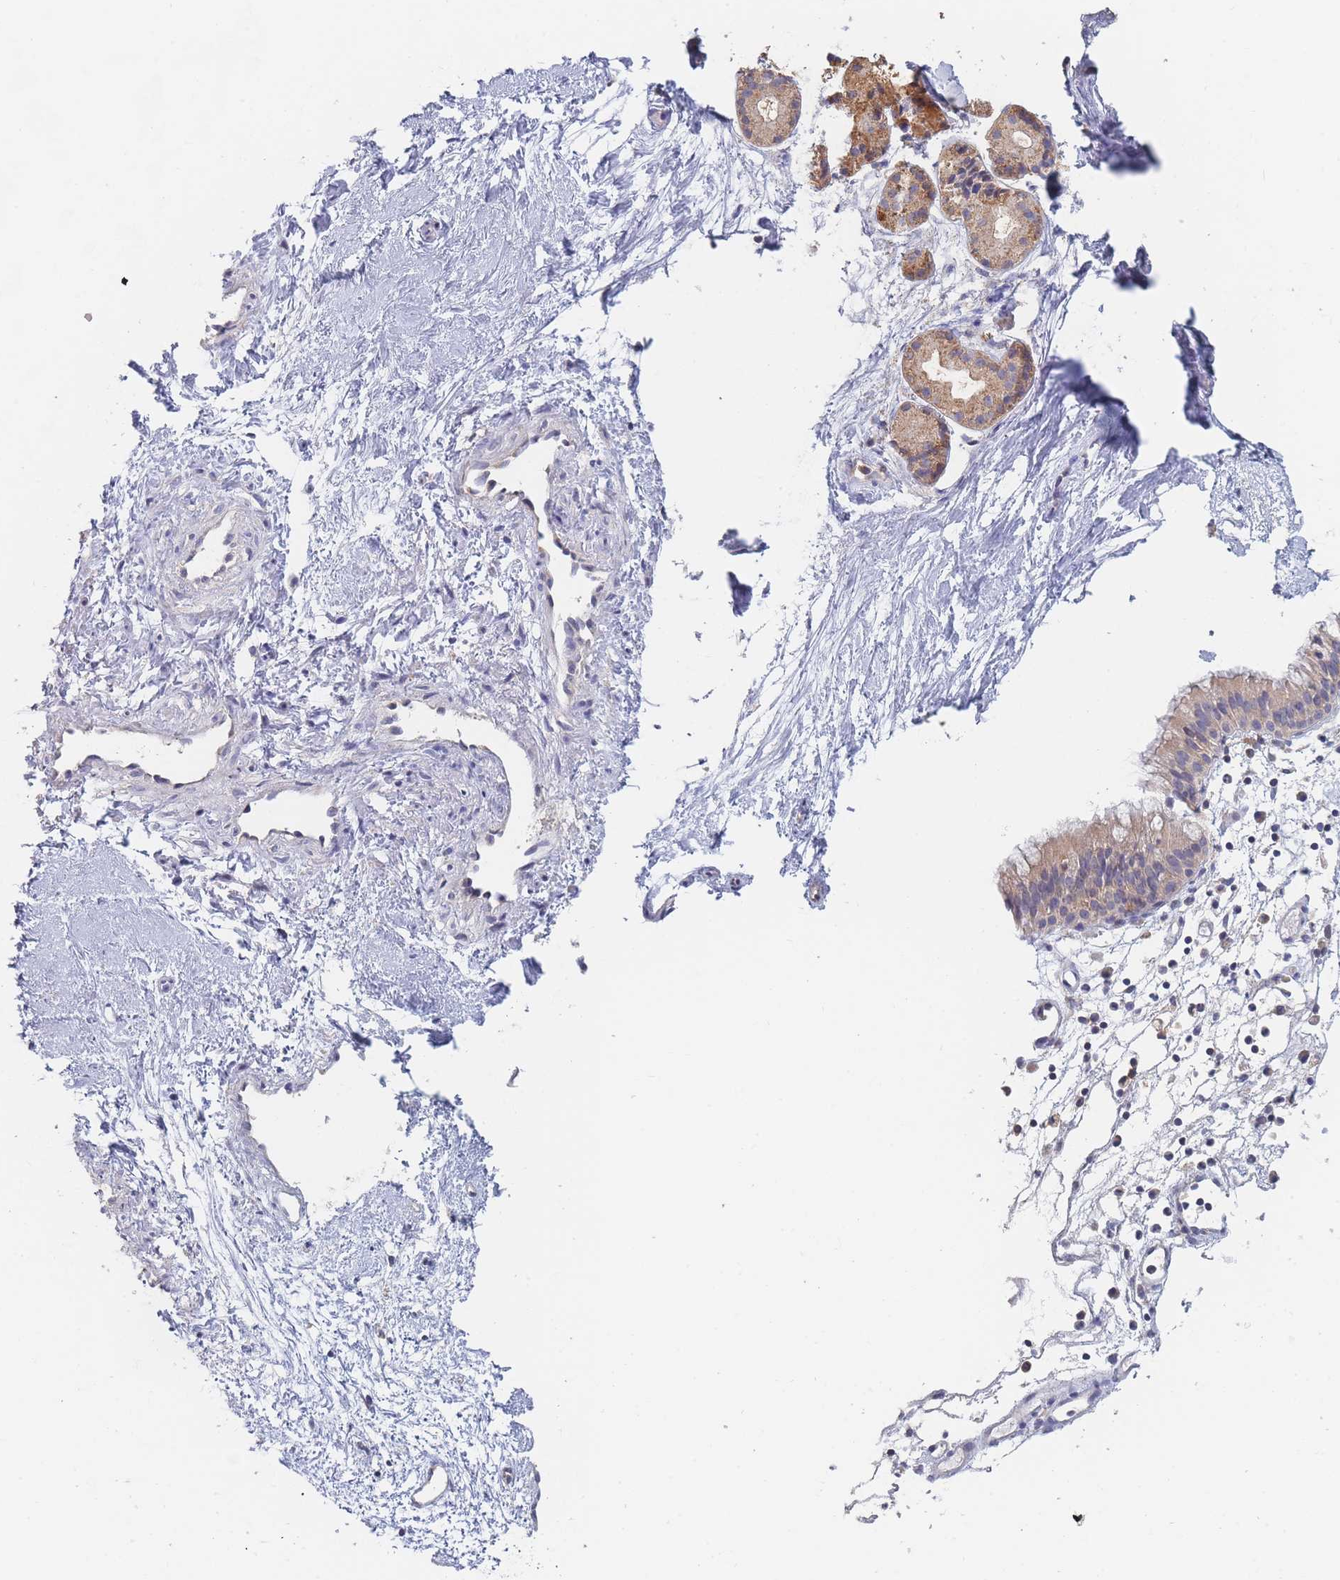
{"staining": {"intensity": "moderate", "quantity": ">75%", "location": "cytoplasmic/membranous"}, "tissue": "nasopharynx", "cell_type": "Respiratory epithelial cells", "image_type": "normal", "snomed": [{"axis": "morphology", "description": "Normal tissue, NOS"}, {"axis": "topography", "description": "Nasopharynx"}], "caption": "This is a photomicrograph of immunohistochemistry (IHC) staining of unremarkable nasopharynx, which shows moderate staining in the cytoplasmic/membranous of respiratory epithelial cells.", "gene": "PPP6C", "patient": {"sex": "male", "age": 82}}